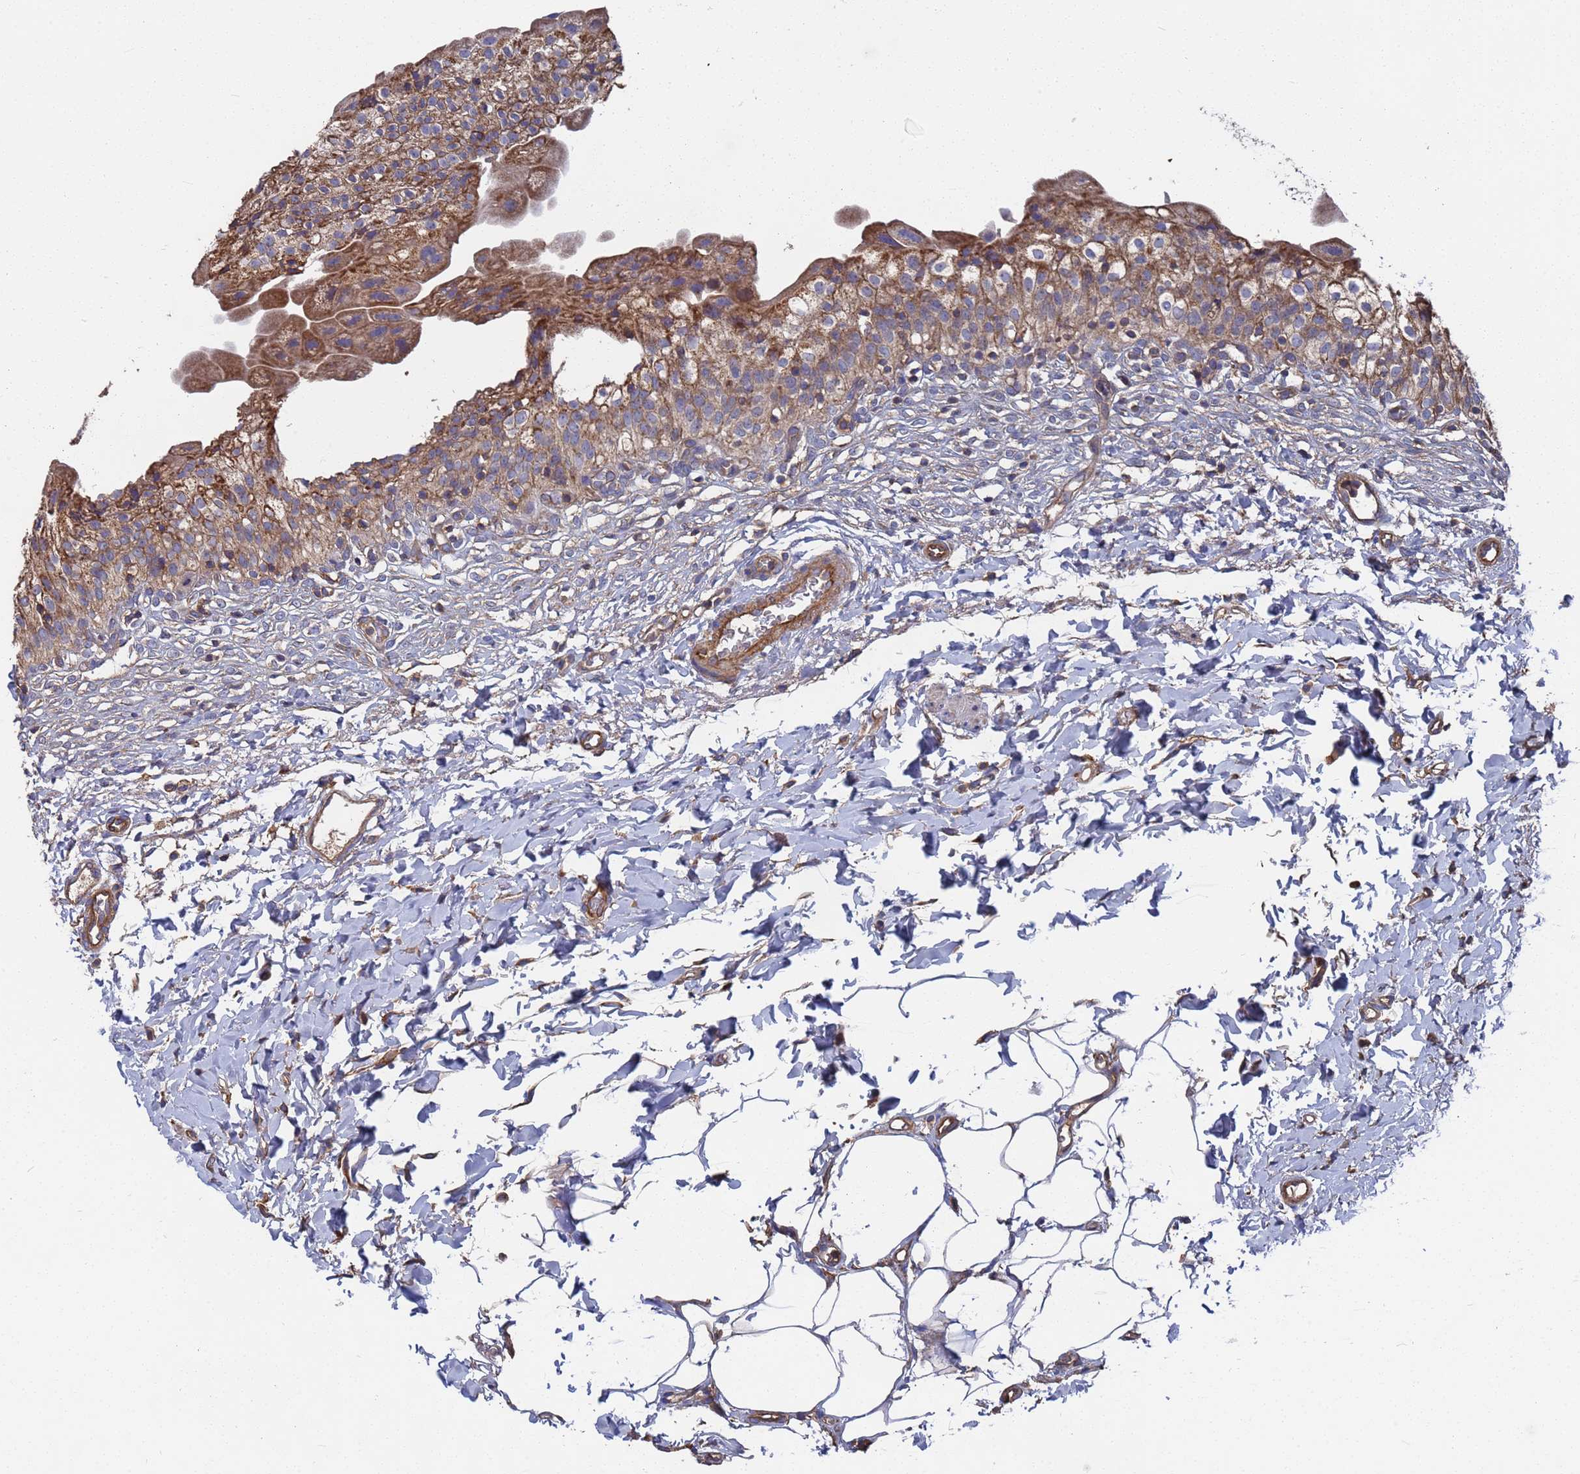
{"staining": {"intensity": "moderate", "quantity": ">75%", "location": "cytoplasmic/membranous"}, "tissue": "urinary bladder", "cell_type": "Urothelial cells", "image_type": "normal", "snomed": [{"axis": "morphology", "description": "Normal tissue, NOS"}, {"axis": "topography", "description": "Urinary bladder"}], "caption": "This is an image of immunohistochemistry (IHC) staining of unremarkable urinary bladder, which shows moderate expression in the cytoplasmic/membranous of urothelial cells.", "gene": "PYCR1", "patient": {"sex": "male", "age": 55}}